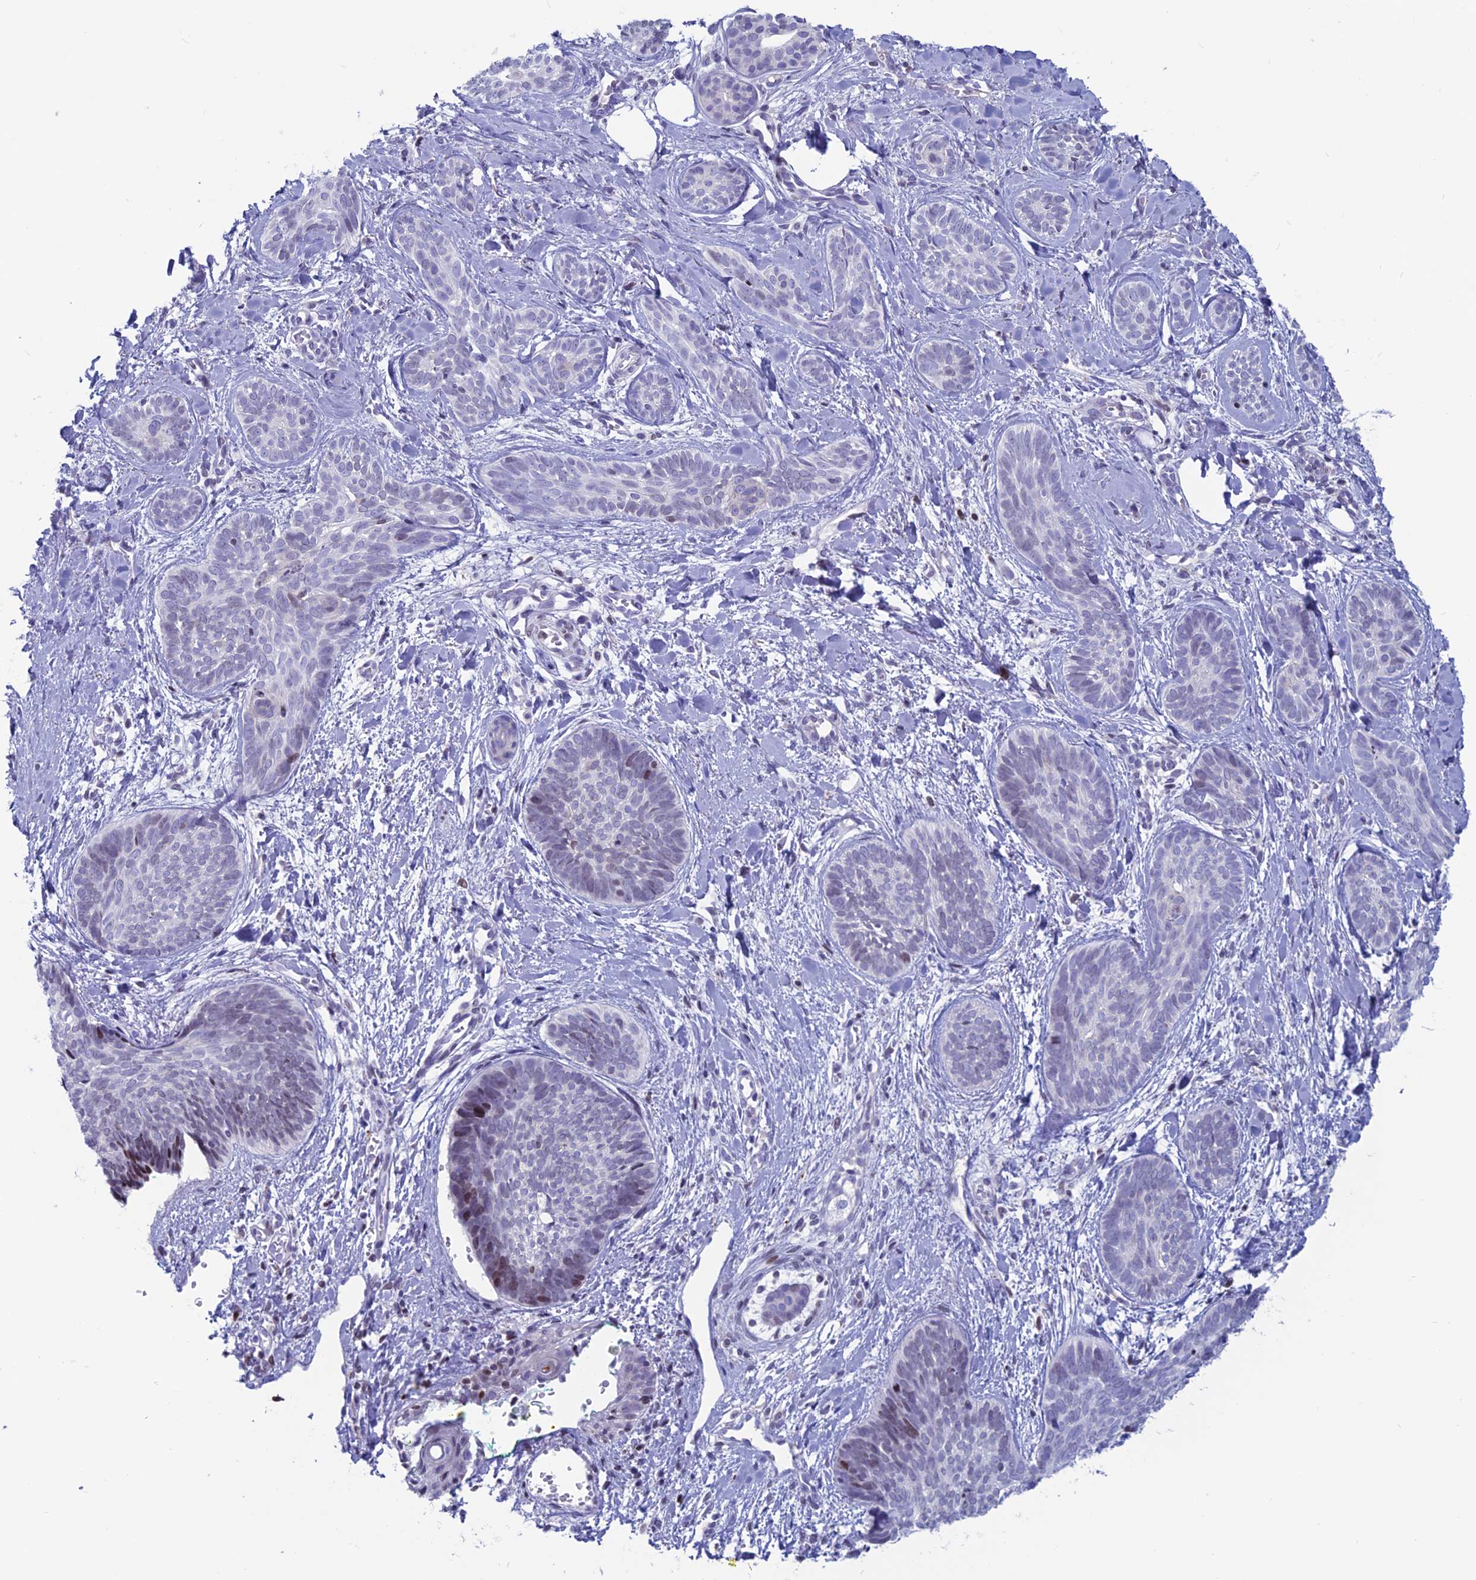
{"staining": {"intensity": "moderate", "quantity": "<25%", "location": "nuclear"}, "tissue": "skin cancer", "cell_type": "Tumor cells", "image_type": "cancer", "snomed": [{"axis": "morphology", "description": "Basal cell carcinoma"}, {"axis": "topography", "description": "Skin"}], "caption": "Brown immunohistochemical staining in human basal cell carcinoma (skin) exhibits moderate nuclear positivity in approximately <25% of tumor cells.", "gene": "CERS6", "patient": {"sex": "female", "age": 81}}